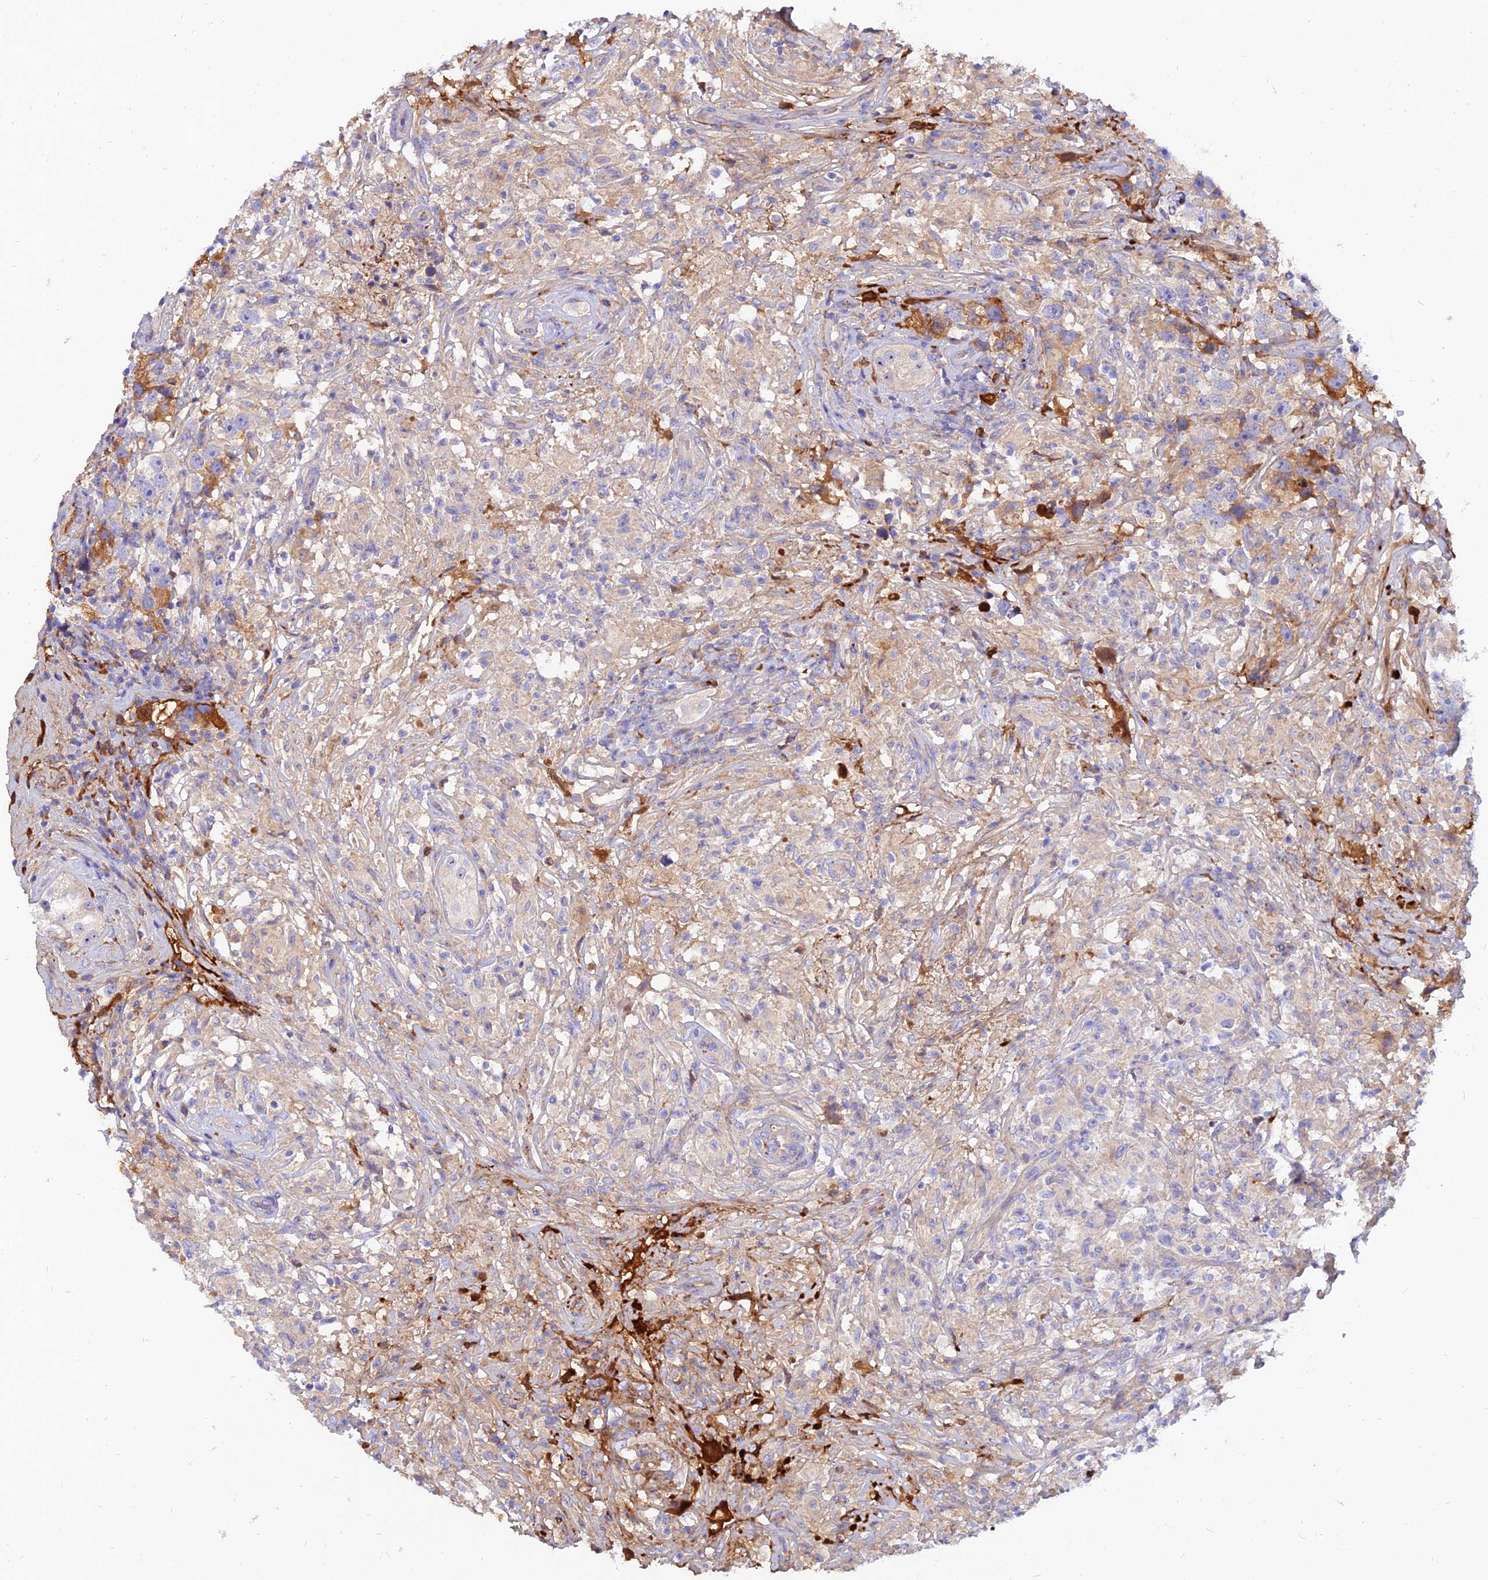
{"staining": {"intensity": "moderate", "quantity": "<25%", "location": "cytoplasmic/membranous"}, "tissue": "testis cancer", "cell_type": "Tumor cells", "image_type": "cancer", "snomed": [{"axis": "morphology", "description": "Seminoma, NOS"}, {"axis": "topography", "description": "Testis"}], "caption": "Immunohistochemistry (IHC) histopathology image of human testis seminoma stained for a protein (brown), which displays low levels of moderate cytoplasmic/membranous positivity in about <25% of tumor cells.", "gene": "MROH1", "patient": {"sex": "male", "age": 49}}